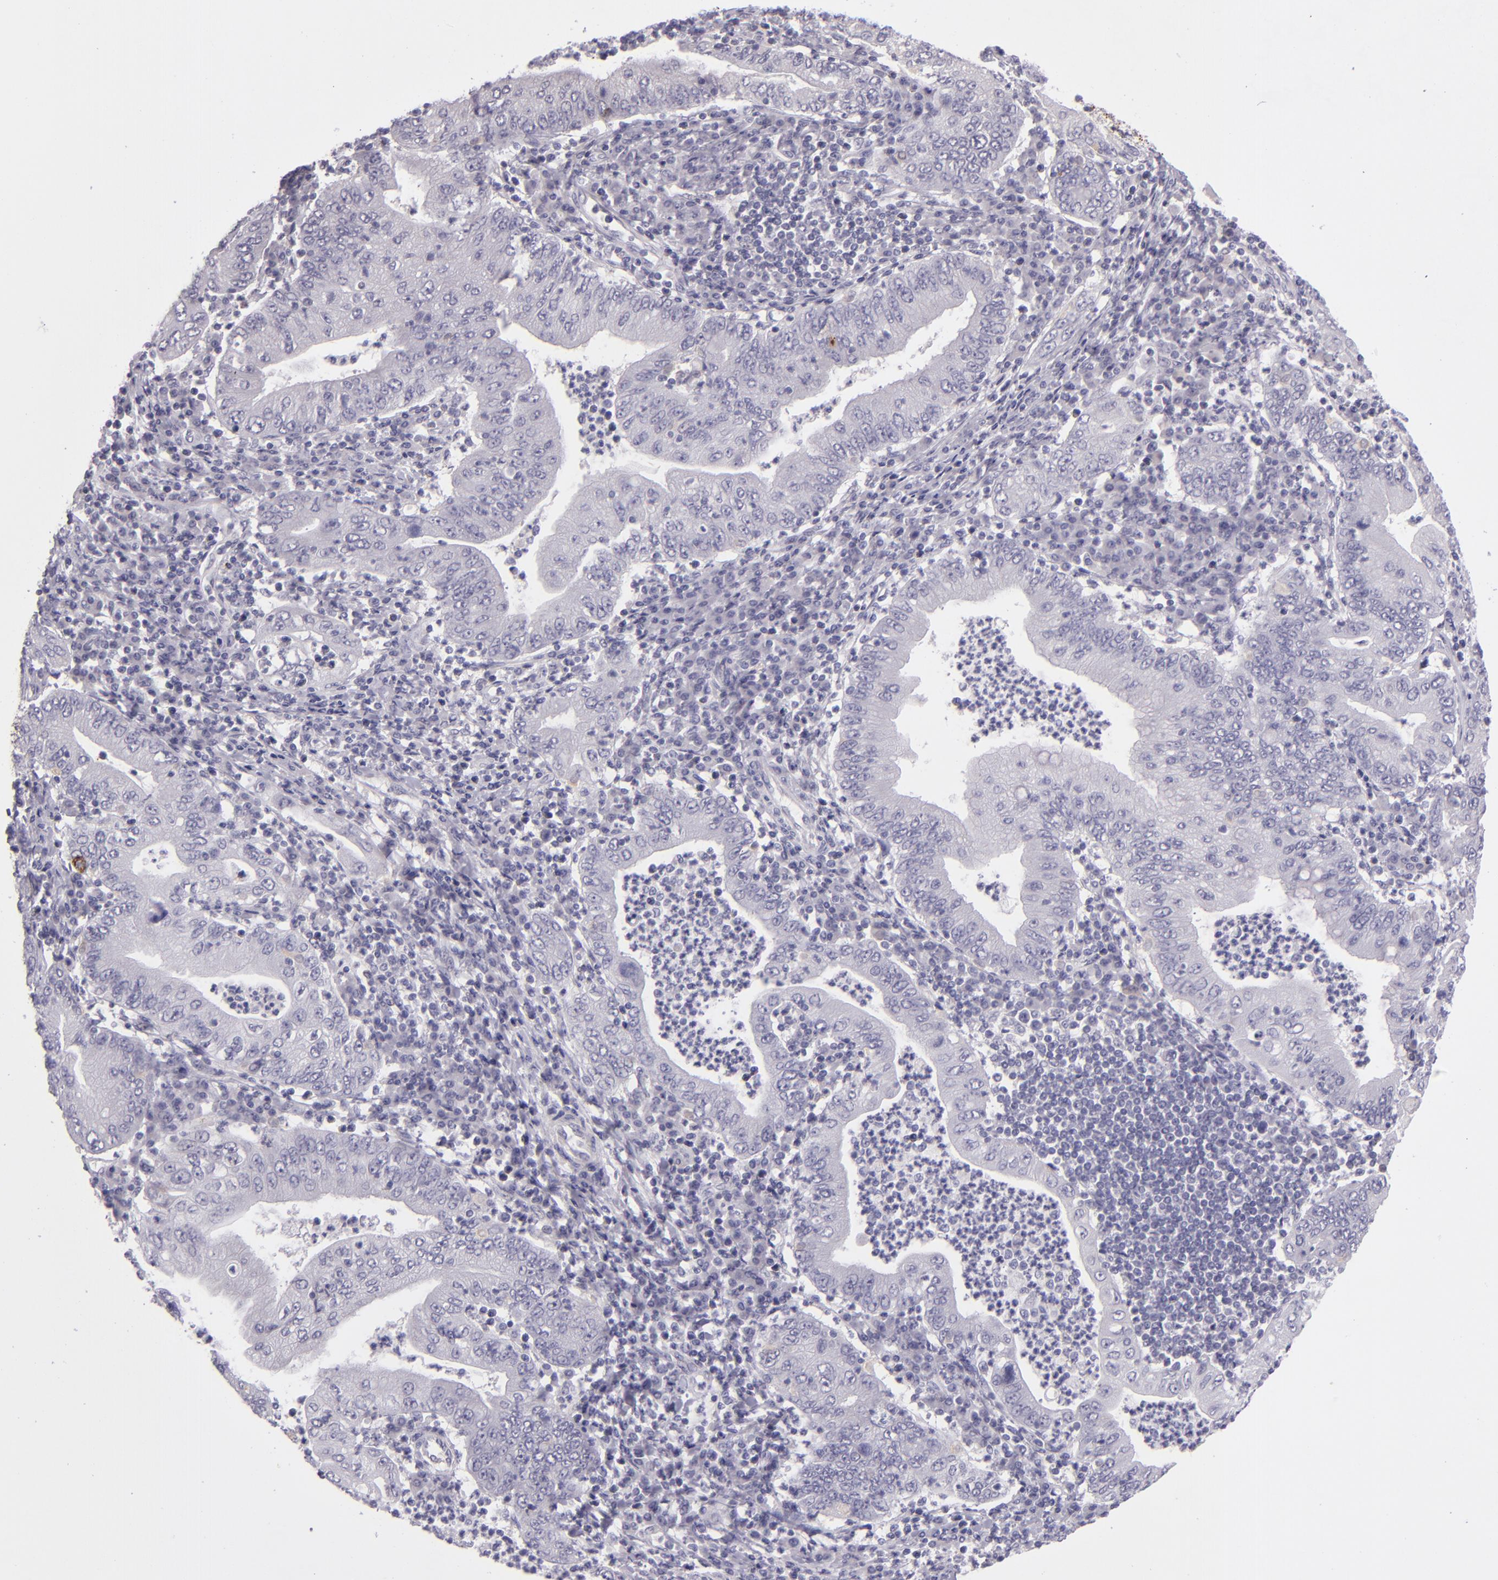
{"staining": {"intensity": "negative", "quantity": "none", "location": "none"}, "tissue": "stomach cancer", "cell_type": "Tumor cells", "image_type": "cancer", "snomed": [{"axis": "morphology", "description": "Normal tissue, NOS"}, {"axis": "morphology", "description": "Adenocarcinoma, NOS"}, {"axis": "topography", "description": "Esophagus"}, {"axis": "topography", "description": "Stomach, upper"}, {"axis": "topography", "description": "Peripheral nerve tissue"}], "caption": "IHC image of neoplastic tissue: human stomach cancer (adenocarcinoma) stained with DAB exhibits no significant protein staining in tumor cells. The staining is performed using DAB brown chromogen with nuclei counter-stained in using hematoxylin.", "gene": "SNCB", "patient": {"sex": "male", "age": 62}}